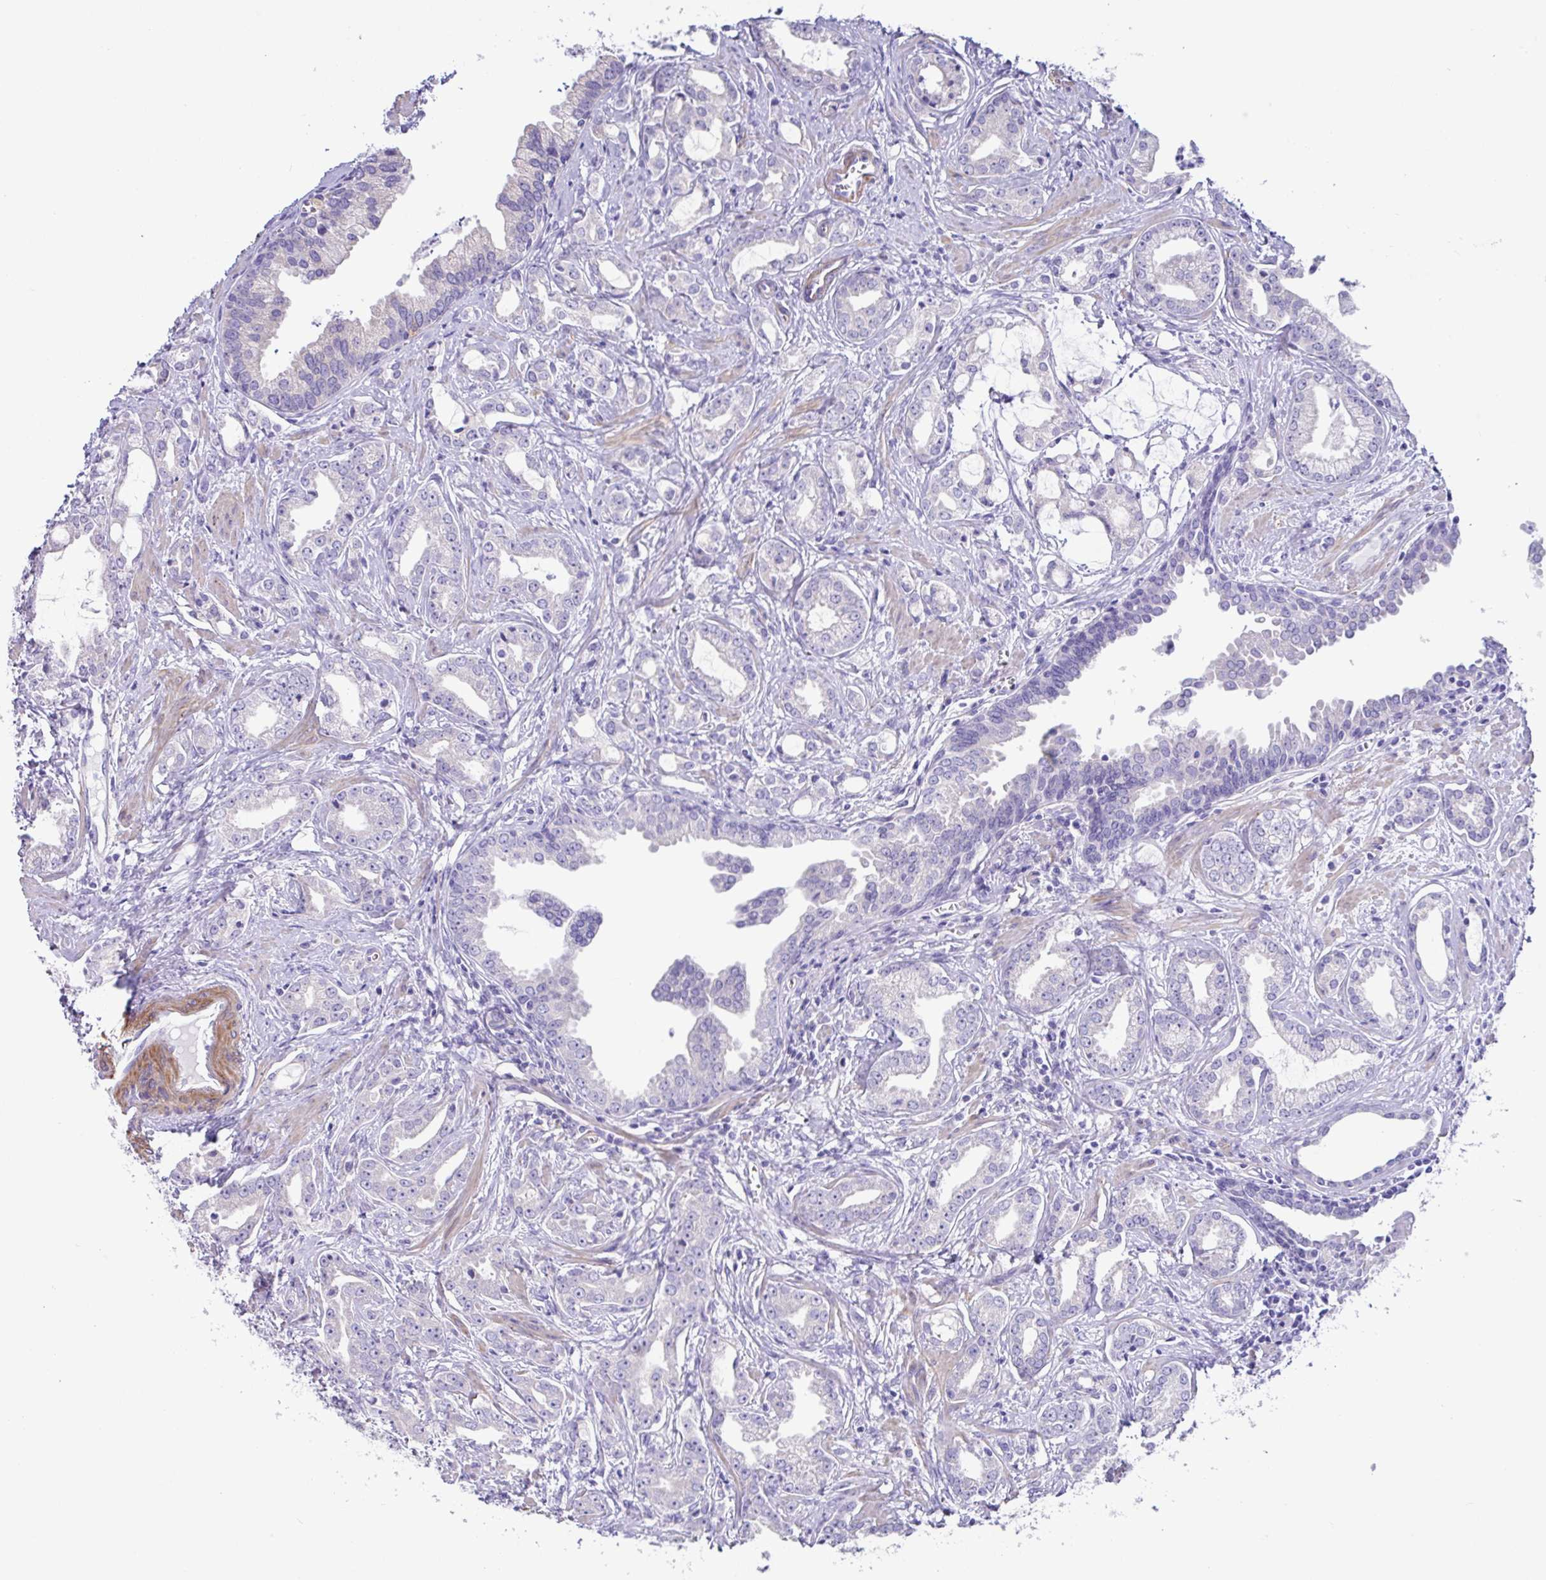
{"staining": {"intensity": "negative", "quantity": "none", "location": "none"}, "tissue": "prostate cancer", "cell_type": "Tumor cells", "image_type": "cancer", "snomed": [{"axis": "morphology", "description": "Adenocarcinoma, Medium grade"}, {"axis": "topography", "description": "Prostate"}], "caption": "IHC micrograph of medium-grade adenocarcinoma (prostate) stained for a protein (brown), which exhibits no expression in tumor cells. The staining was performed using DAB to visualize the protein expression in brown, while the nuclei were stained in blue with hematoxylin (Magnification: 20x).", "gene": "MED11", "patient": {"sex": "male", "age": 57}}